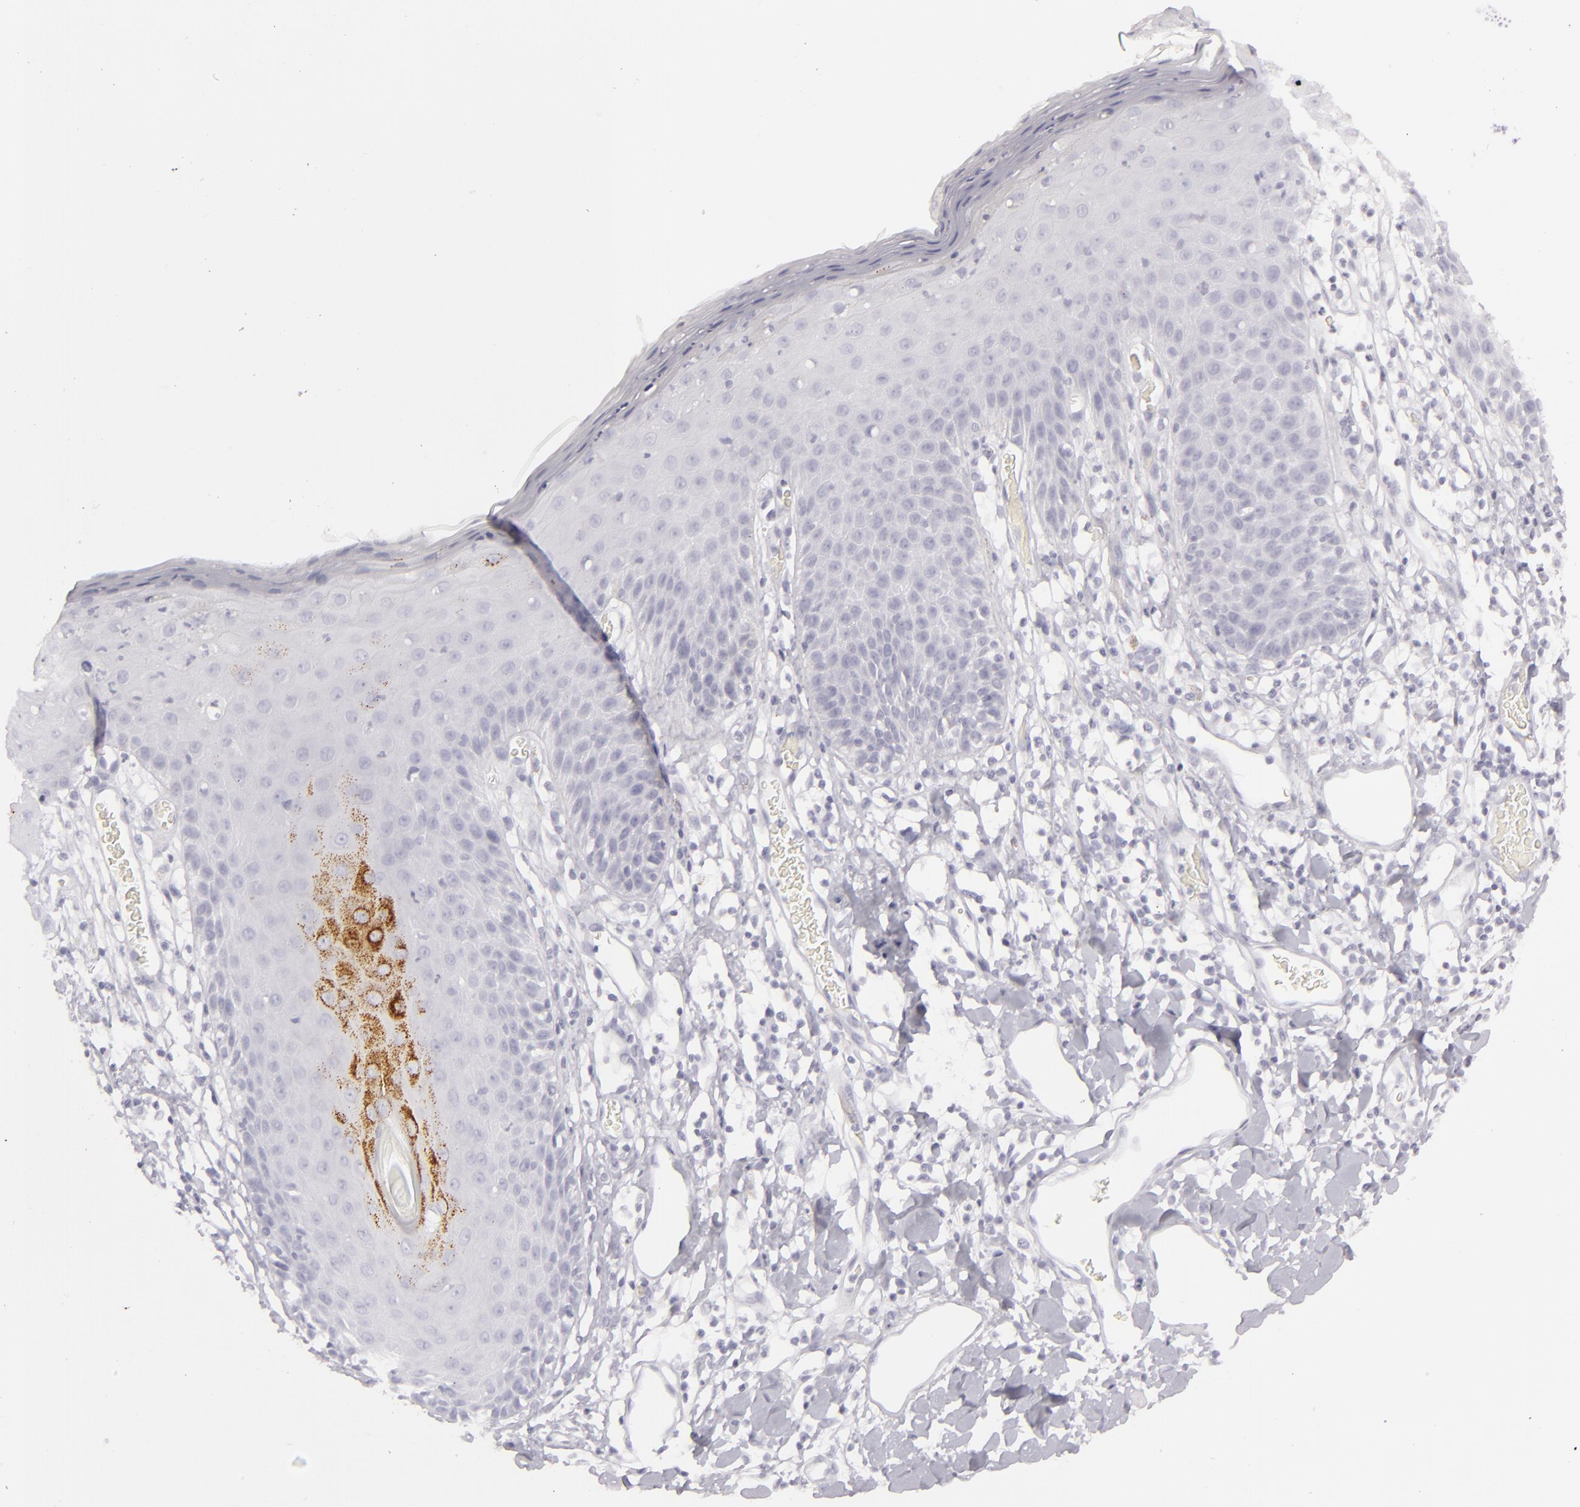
{"staining": {"intensity": "moderate", "quantity": "<25%", "location": "cytoplasmic/membranous"}, "tissue": "skin", "cell_type": "Epidermal cells", "image_type": "normal", "snomed": [{"axis": "morphology", "description": "Normal tissue, NOS"}, {"axis": "topography", "description": "Vulva"}, {"axis": "topography", "description": "Peripheral nerve tissue"}], "caption": "Immunohistochemical staining of benign skin exhibits moderate cytoplasmic/membranous protein expression in about <25% of epidermal cells.", "gene": "FLG", "patient": {"sex": "female", "age": 68}}